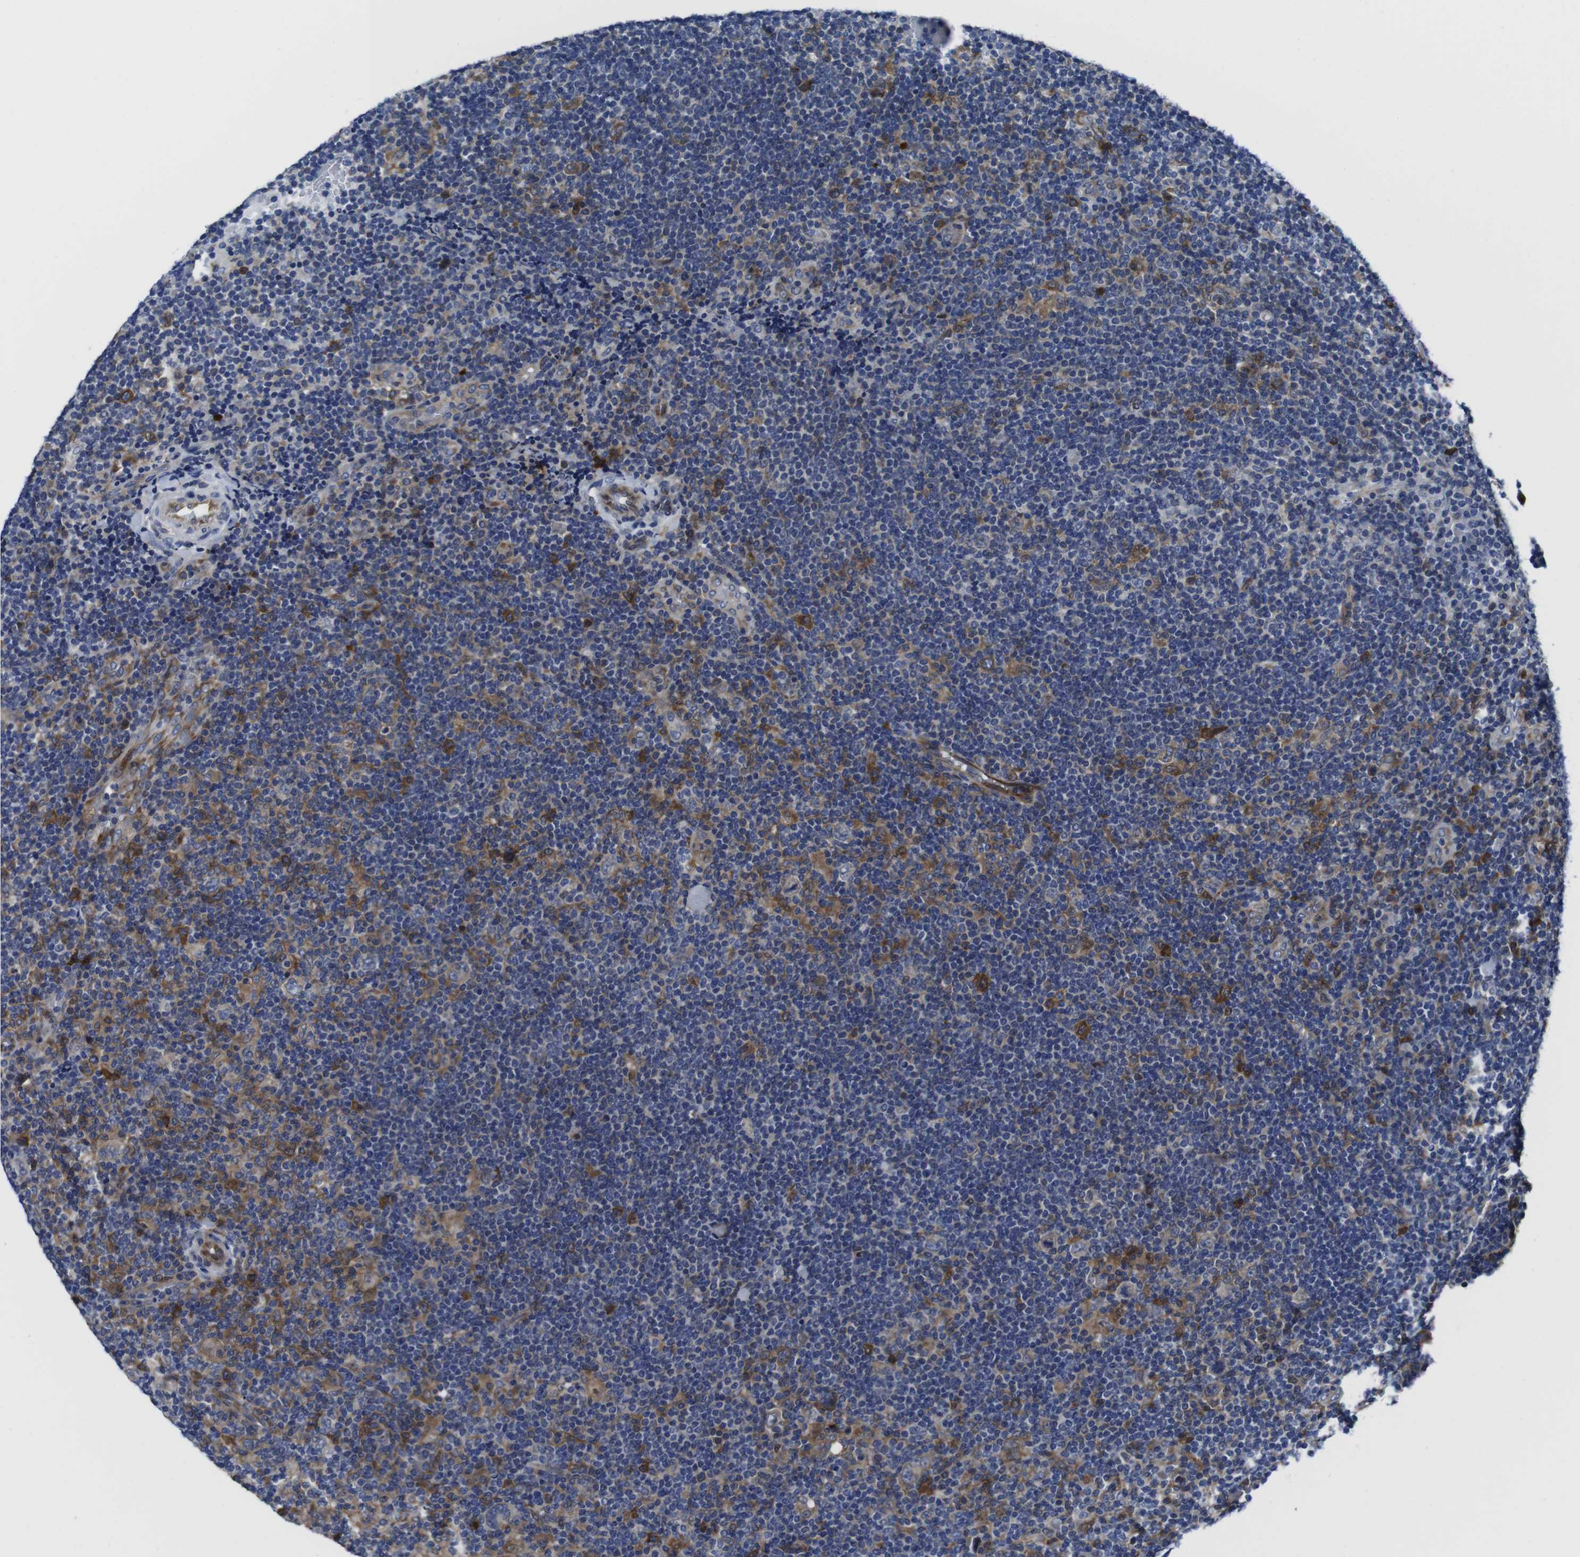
{"staining": {"intensity": "moderate", "quantity": "25%-75%", "location": "cytoplasmic/membranous"}, "tissue": "lymphoma", "cell_type": "Tumor cells", "image_type": "cancer", "snomed": [{"axis": "morphology", "description": "Hodgkin's disease, NOS"}, {"axis": "topography", "description": "Lymph node"}], "caption": "An immunohistochemistry (IHC) micrograph of tumor tissue is shown. Protein staining in brown labels moderate cytoplasmic/membranous positivity in Hodgkin's disease within tumor cells.", "gene": "EIF4A1", "patient": {"sex": "female", "age": 57}}